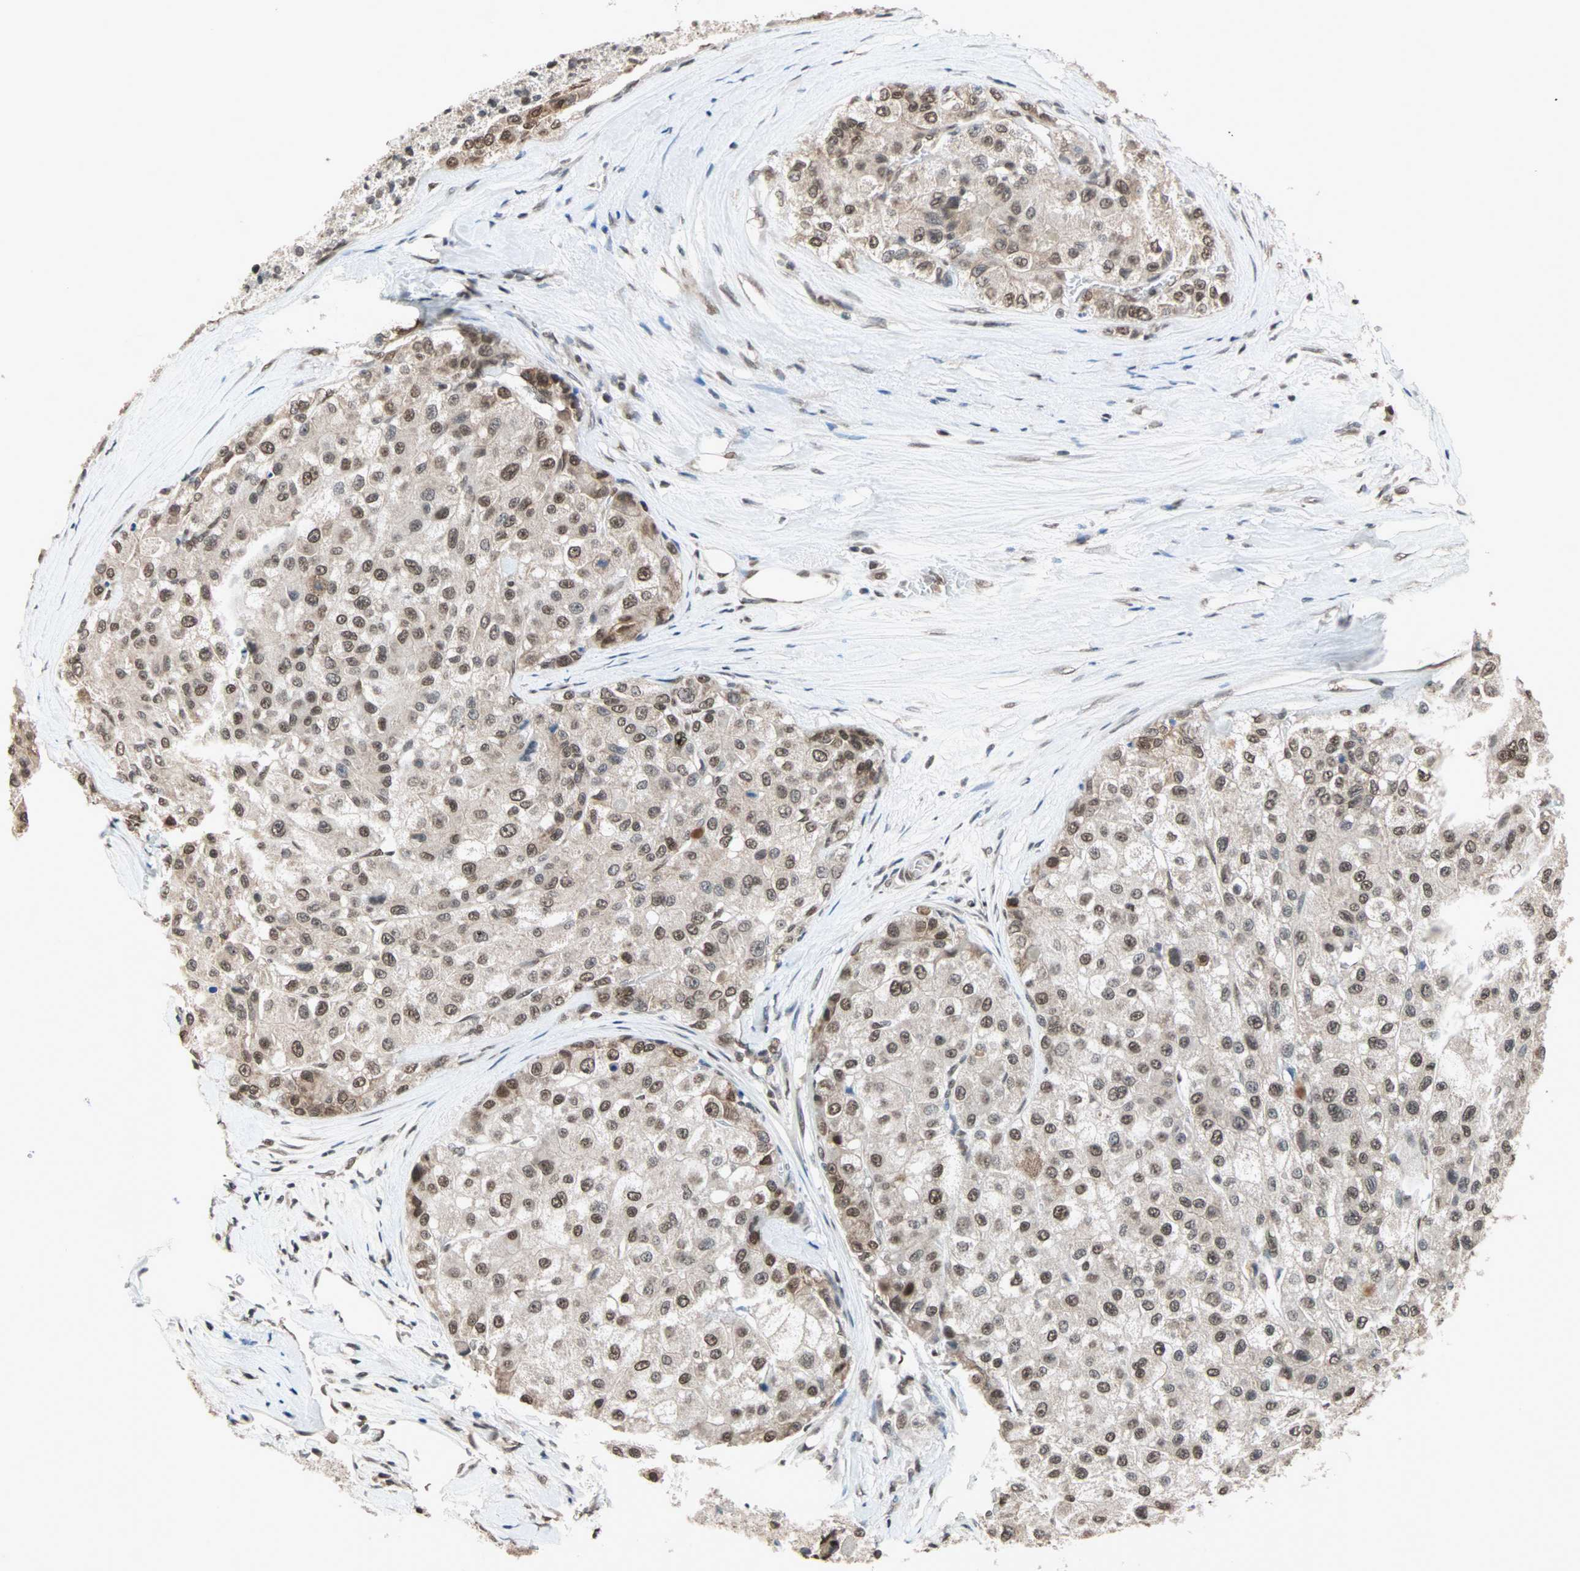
{"staining": {"intensity": "moderate", "quantity": ">75%", "location": "nuclear"}, "tissue": "liver cancer", "cell_type": "Tumor cells", "image_type": "cancer", "snomed": [{"axis": "morphology", "description": "Carcinoma, Hepatocellular, NOS"}, {"axis": "topography", "description": "Liver"}], "caption": "Moderate nuclear staining is seen in approximately >75% of tumor cells in liver hepatocellular carcinoma.", "gene": "DAZAP1", "patient": {"sex": "male", "age": 80}}